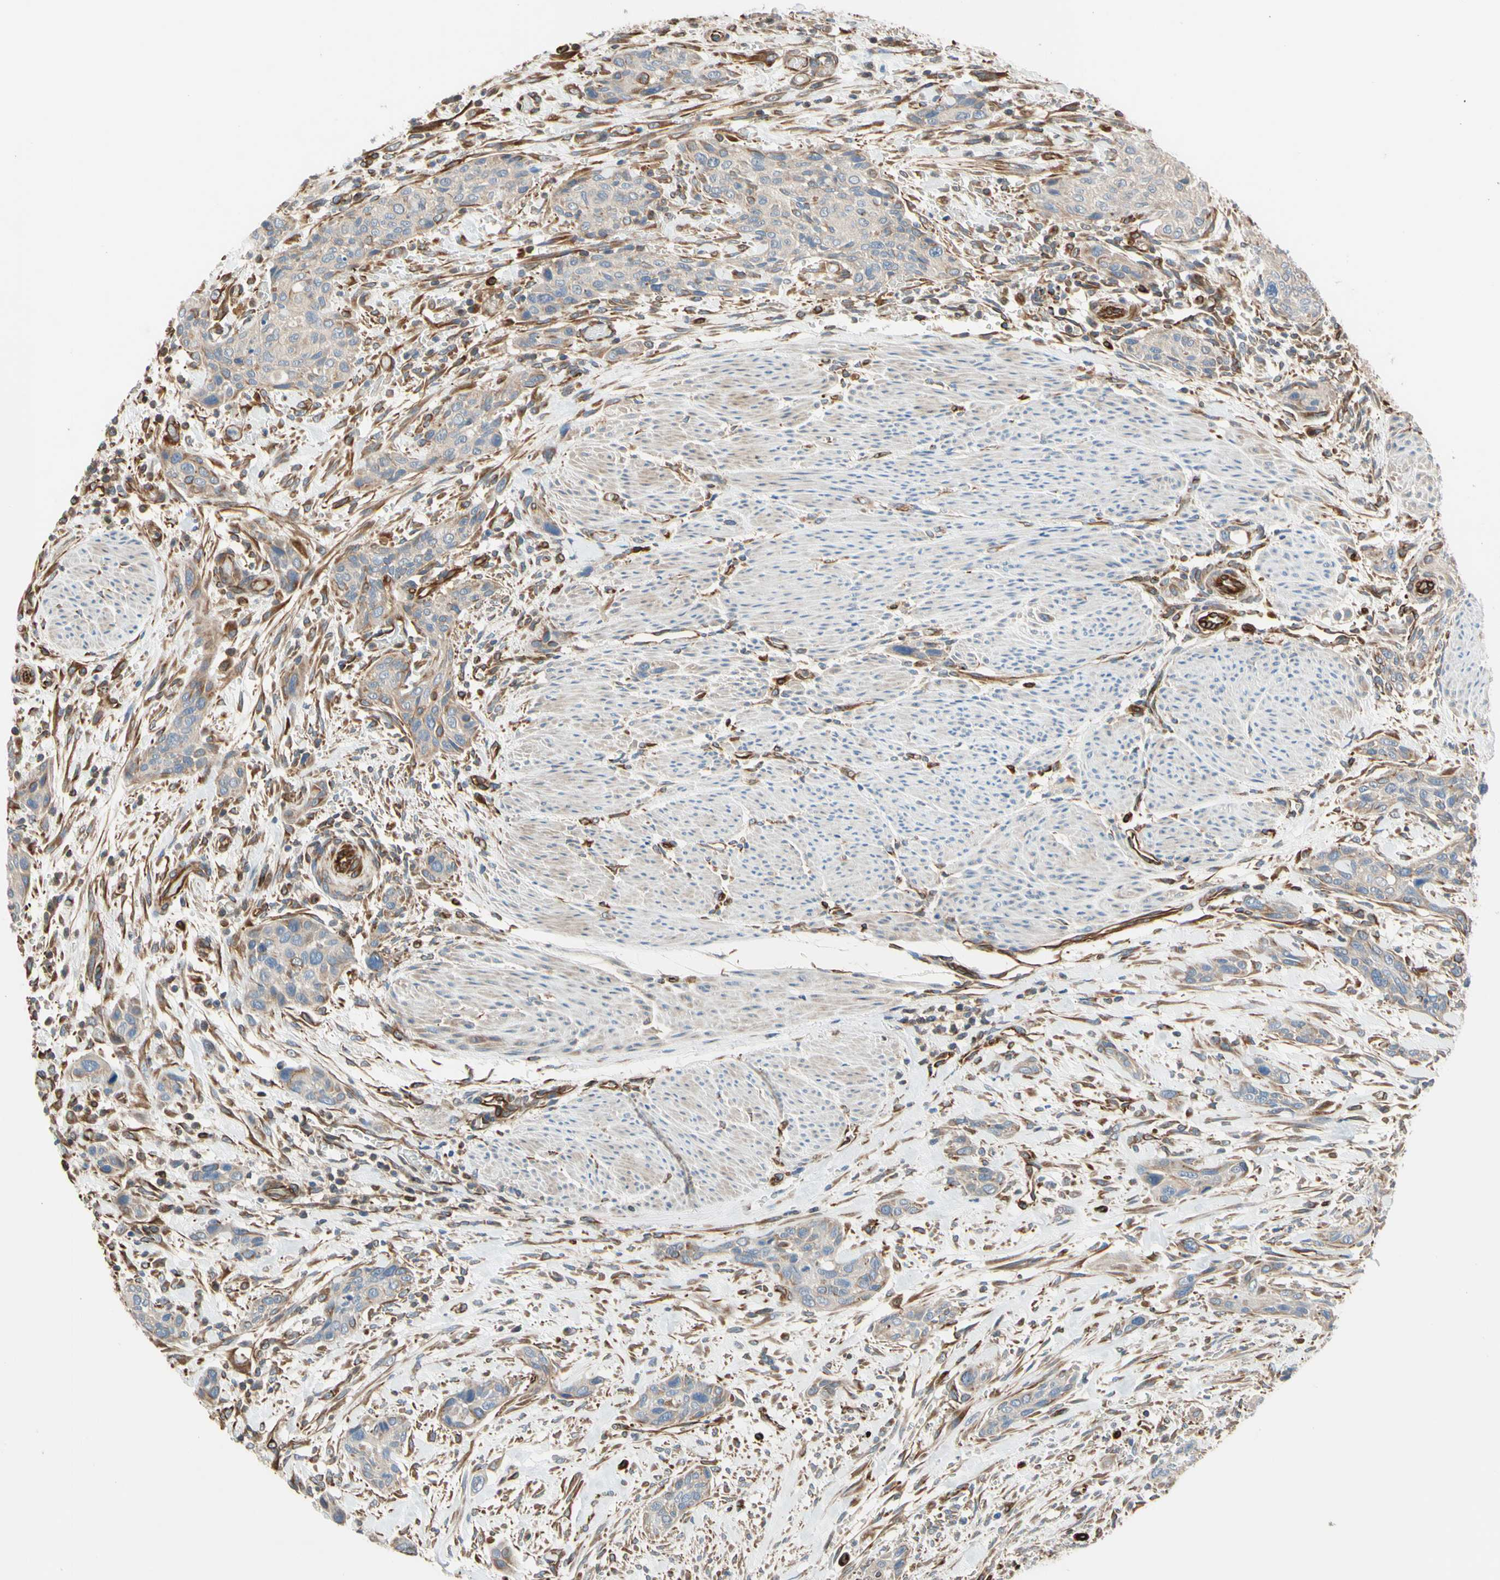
{"staining": {"intensity": "weak", "quantity": "25%-75%", "location": "cytoplasmic/membranous"}, "tissue": "urothelial cancer", "cell_type": "Tumor cells", "image_type": "cancer", "snomed": [{"axis": "morphology", "description": "Urothelial carcinoma, High grade"}, {"axis": "topography", "description": "Urinary bladder"}], "caption": "IHC (DAB) staining of urothelial cancer shows weak cytoplasmic/membranous protein staining in about 25%-75% of tumor cells. The staining was performed using DAB to visualize the protein expression in brown, while the nuclei were stained in blue with hematoxylin (Magnification: 20x).", "gene": "TRAF2", "patient": {"sex": "male", "age": 35}}